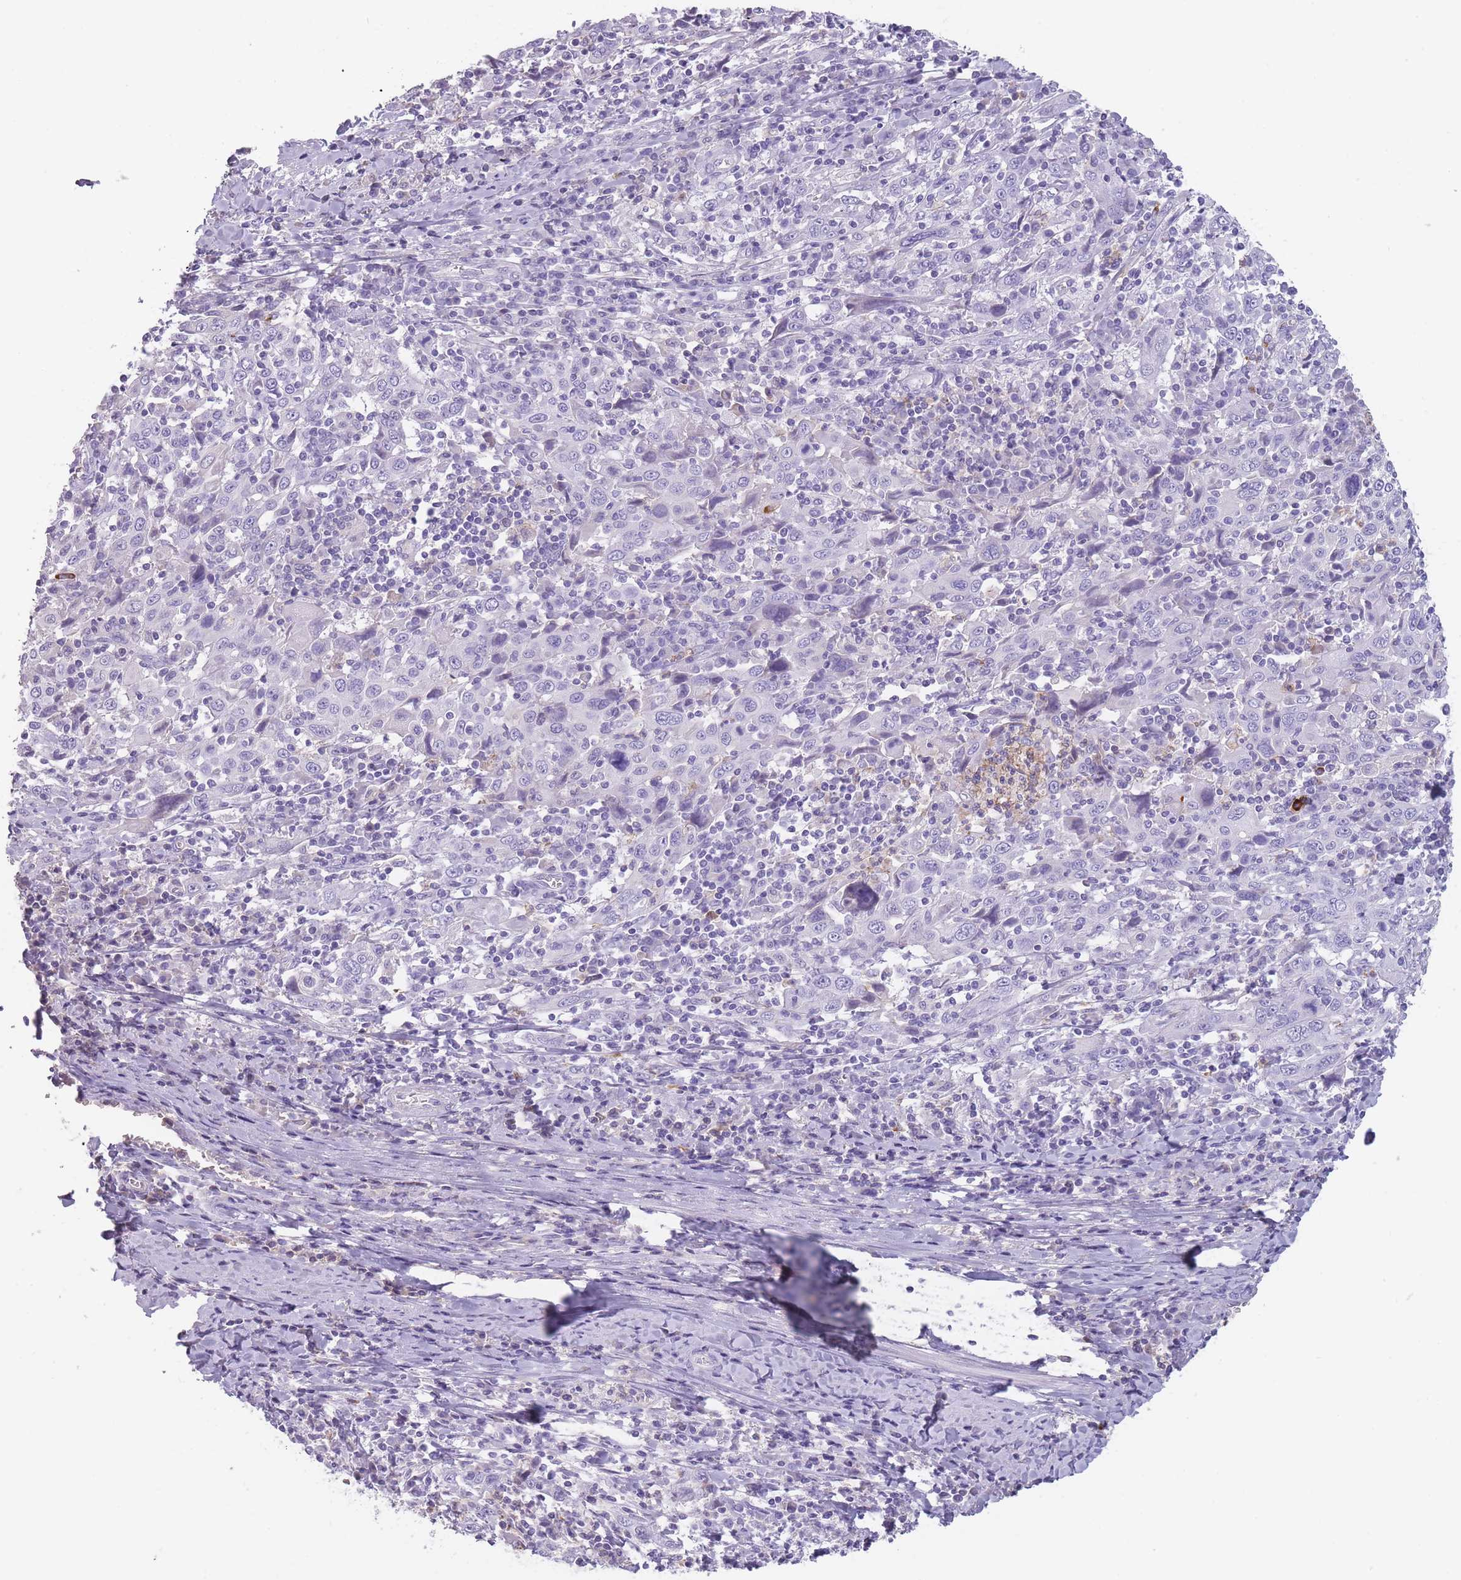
{"staining": {"intensity": "negative", "quantity": "none", "location": "none"}, "tissue": "cervical cancer", "cell_type": "Tumor cells", "image_type": "cancer", "snomed": [{"axis": "morphology", "description": "Squamous cell carcinoma, NOS"}, {"axis": "topography", "description": "Cervix"}], "caption": "Tumor cells are negative for brown protein staining in cervical cancer.", "gene": "CR1L", "patient": {"sex": "female", "age": 46}}